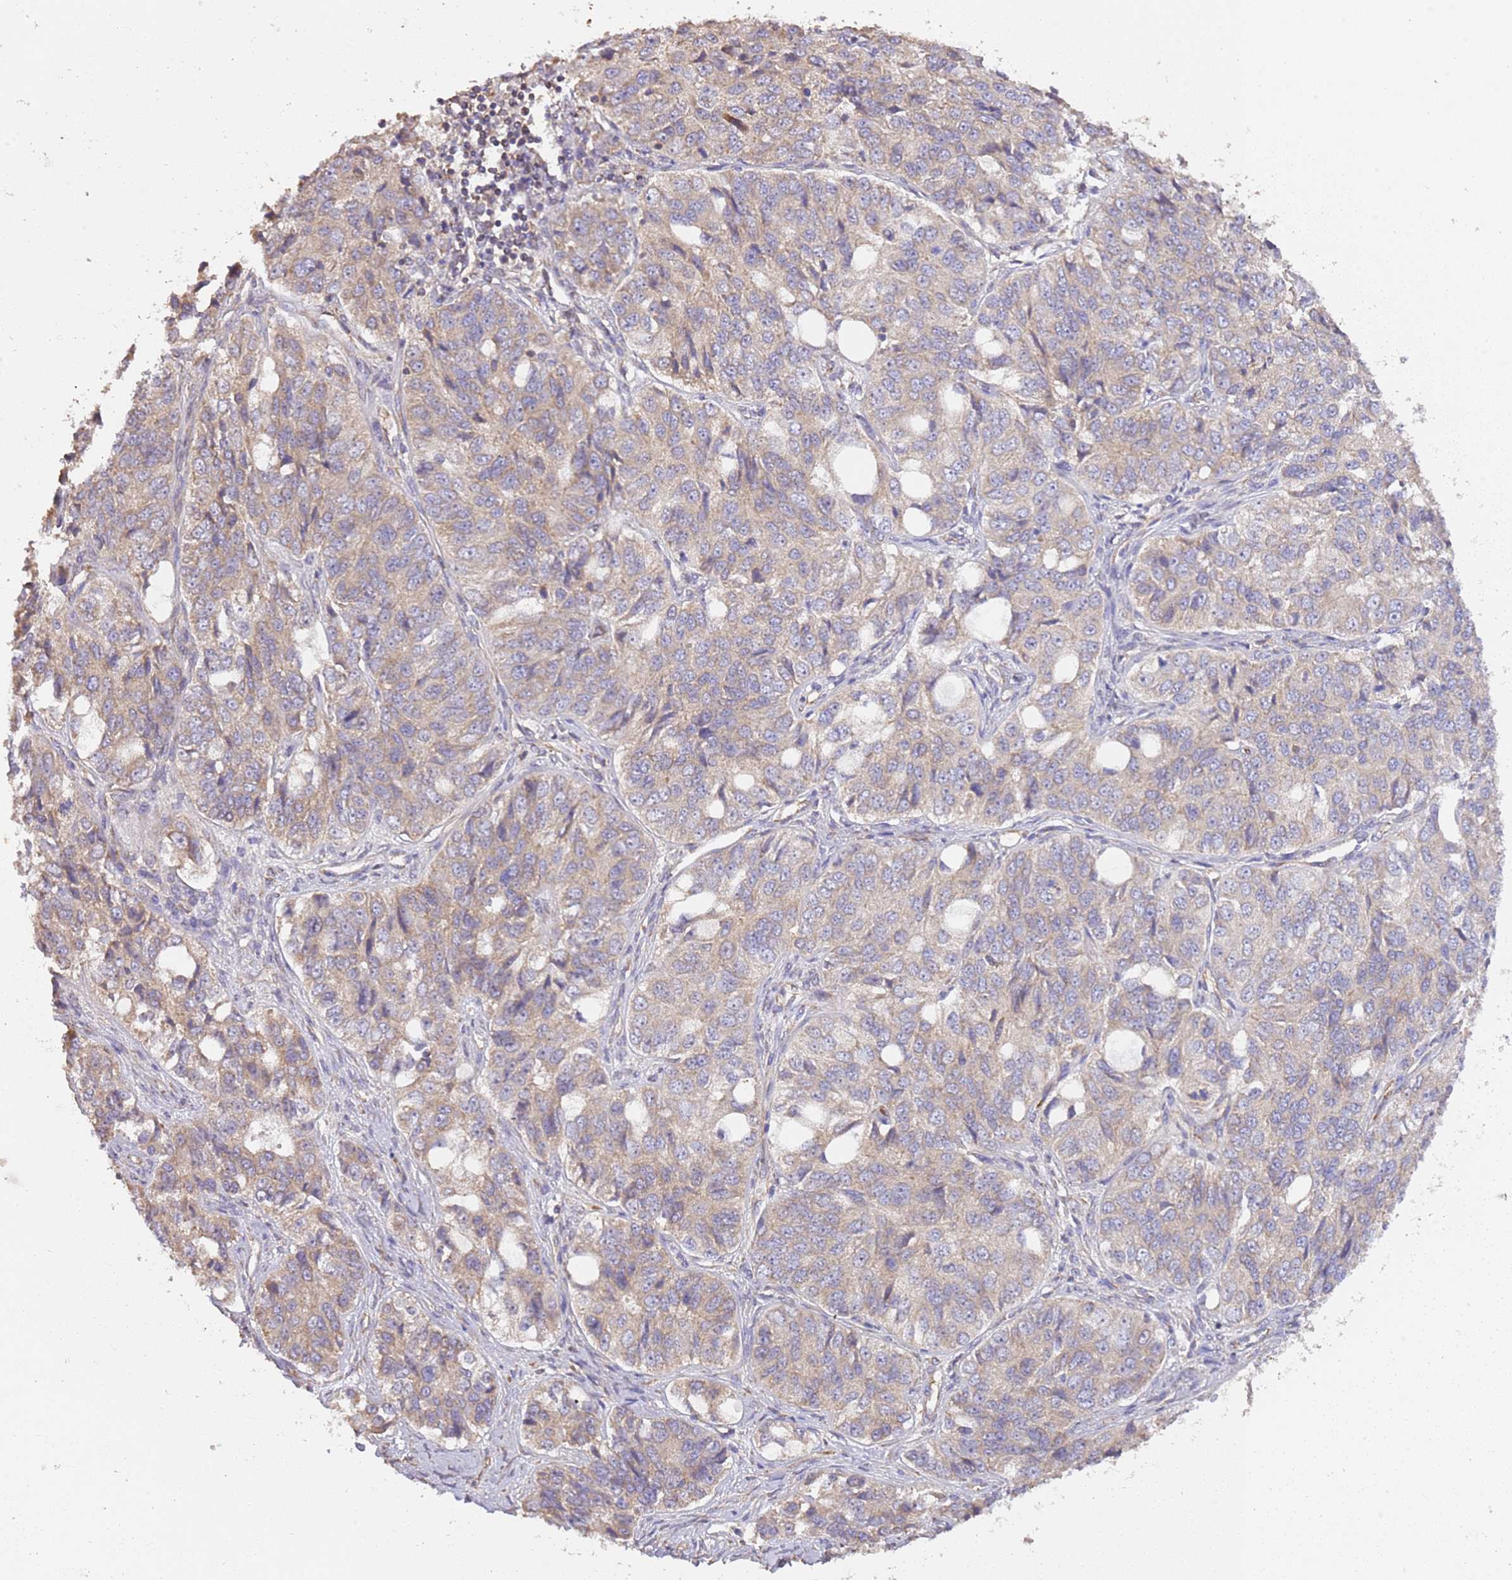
{"staining": {"intensity": "weak", "quantity": "25%-75%", "location": "cytoplasmic/membranous"}, "tissue": "ovarian cancer", "cell_type": "Tumor cells", "image_type": "cancer", "snomed": [{"axis": "morphology", "description": "Carcinoma, endometroid"}, {"axis": "topography", "description": "Ovary"}], "caption": "High-magnification brightfield microscopy of endometroid carcinoma (ovarian) stained with DAB (brown) and counterstained with hematoxylin (blue). tumor cells exhibit weak cytoplasmic/membranous staining is present in approximately25%-75% of cells. The protein of interest is stained brown, and the nuclei are stained in blue (DAB (3,3'-diaminobenzidine) IHC with brightfield microscopy, high magnification).", "gene": "DOCK9", "patient": {"sex": "female", "age": 51}}